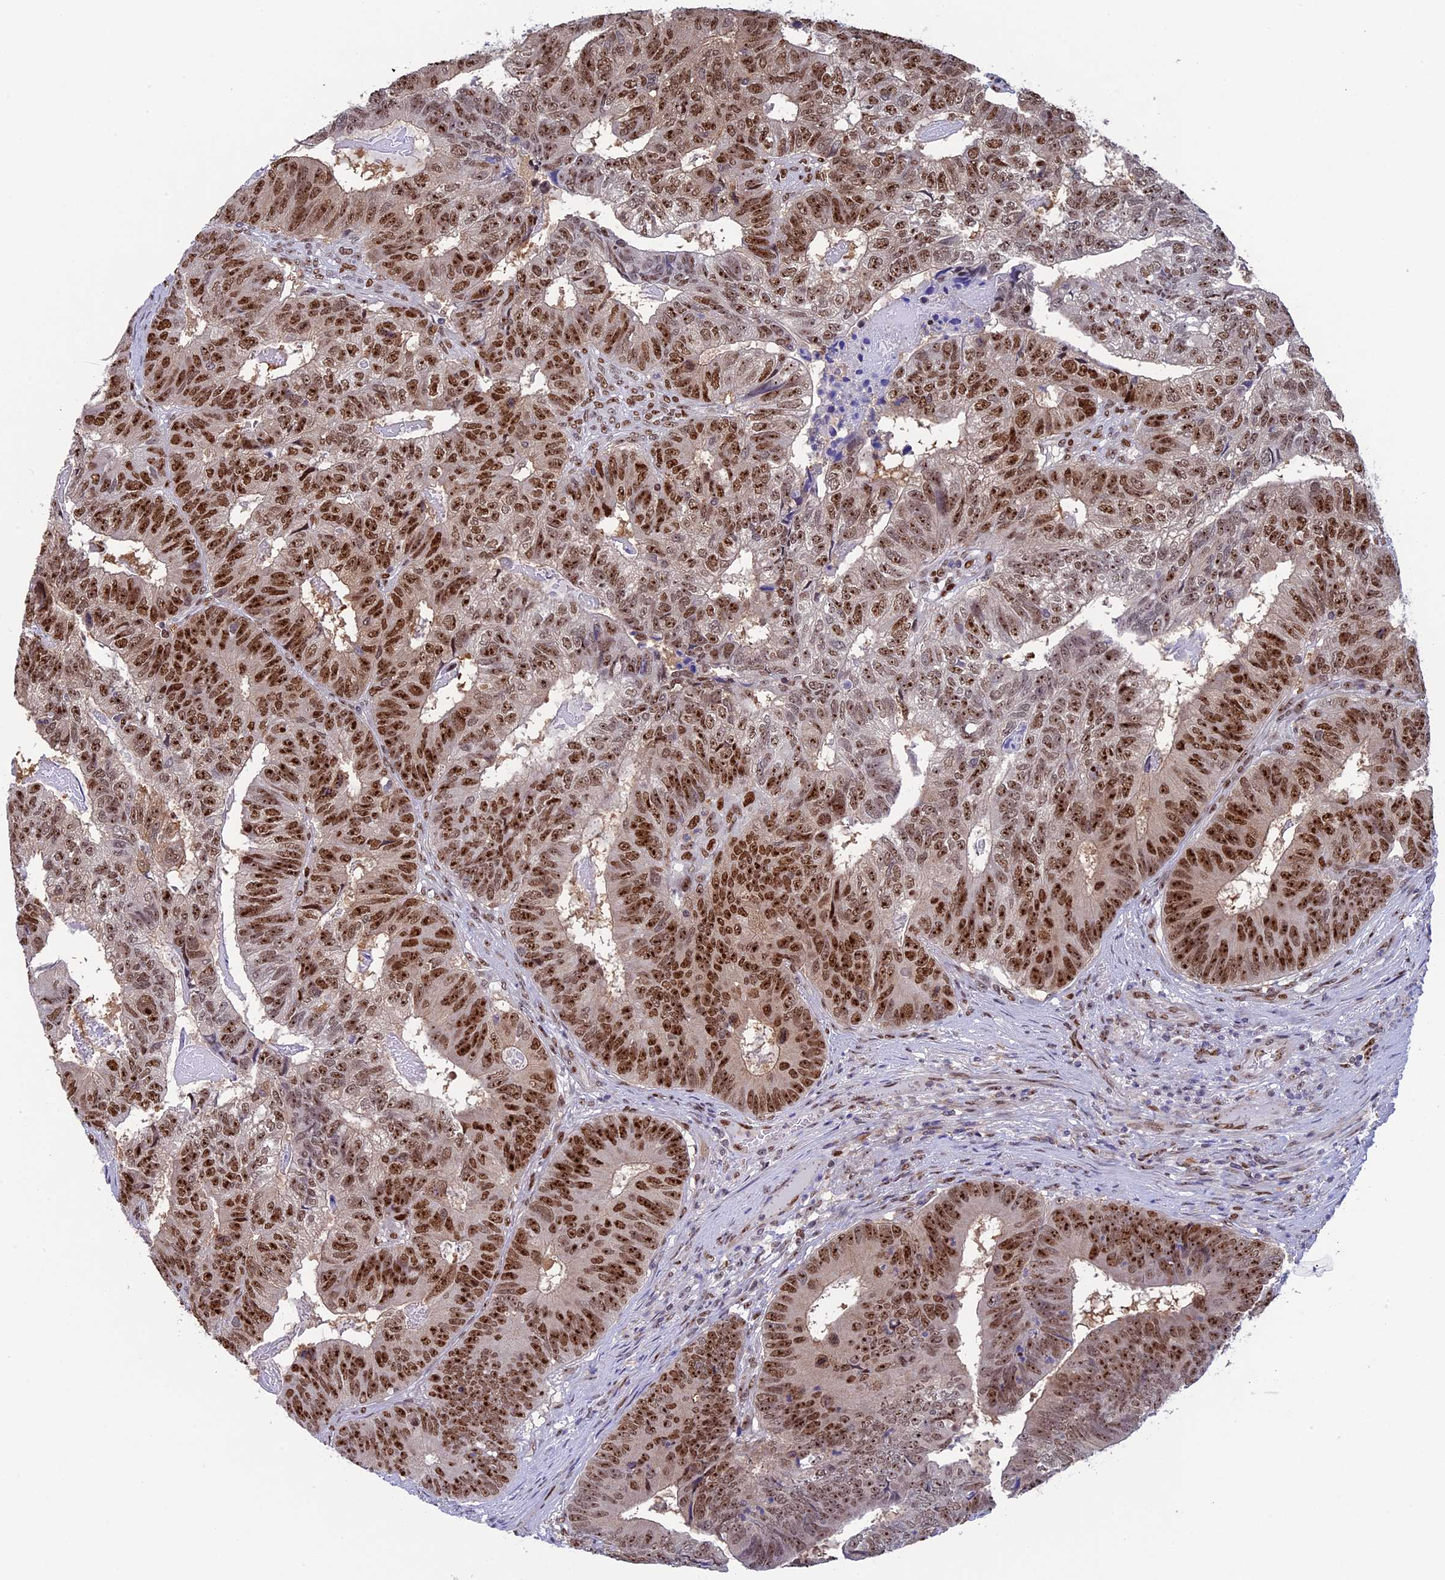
{"staining": {"intensity": "moderate", "quantity": ">75%", "location": "nuclear"}, "tissue": "colorectal cancer", "cell_type": "Tumor cells", "image_type": "cancer", "snomed": [{"axis": "morphology", "description": "Adenocarcinoma, NOS"}, {"axis": "topography", "description": "Colon"}], "caption": "The photomicrograph shows immunohistochemical staining of colorectal adenocarcinoma. There is moderate nuclear positivity is seen in about >75% of tumor cells.", "gene": "CCDC86", "patient": {"sex": "female", "age": 67}}